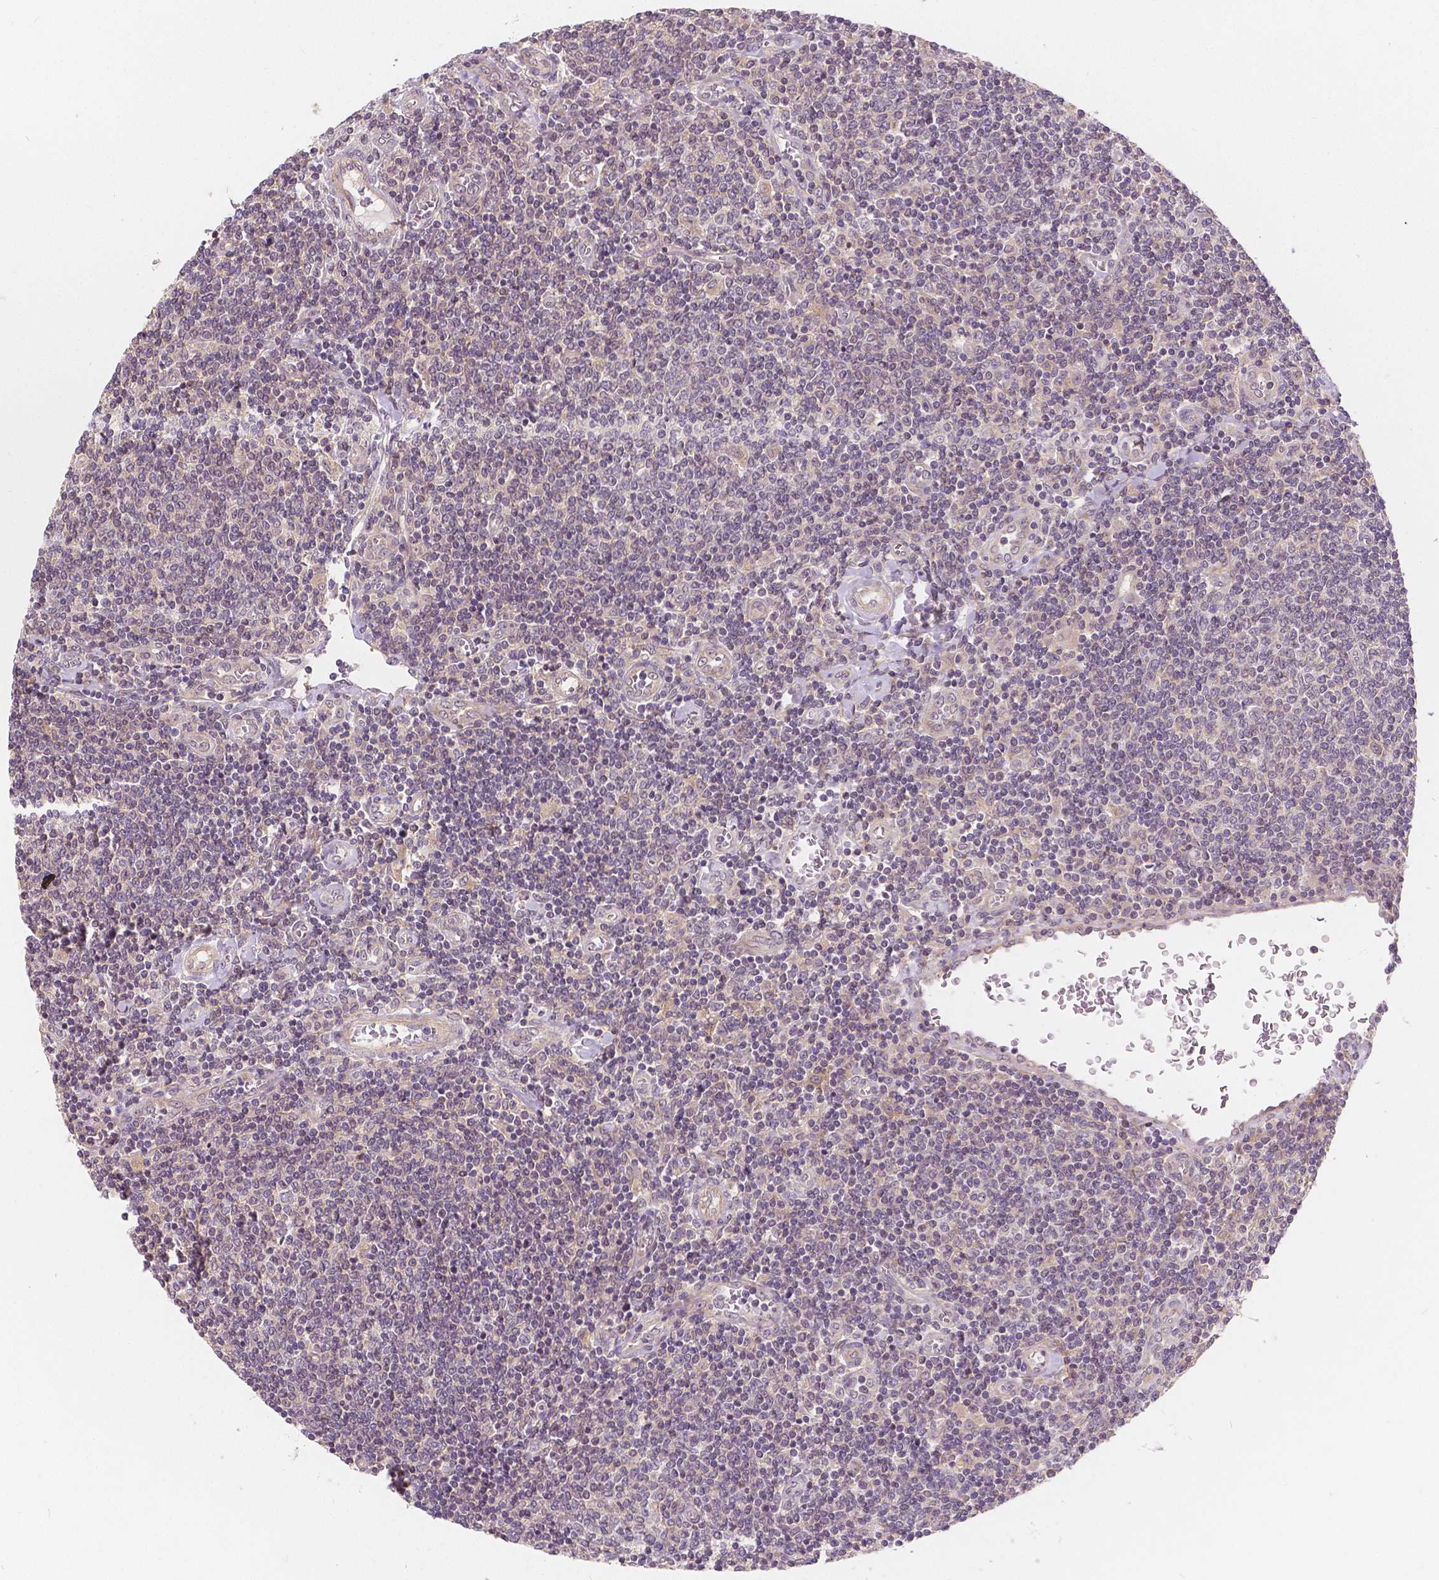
{"staining": {"intensity": "negative", "quantity": "none", "location": "none"}, "tissue": "lymphoma", "cell_type": "Tumor cells", "image_type": "cancer", "snomed": [{"axis": "morphology", "description": "Malignant lymphoma, non-Hodgkin's type, Low grade"}, {"axis": "topography", "description": "Lymph node"}], "caption": "Malignant lymphoma, non-Hodgkin's type (low-grade) was stained to show a protein in brown. There is no significant staining in tumor cells.", "gene": "SNX12", "patient": {"sex": "male", "age": 52}}